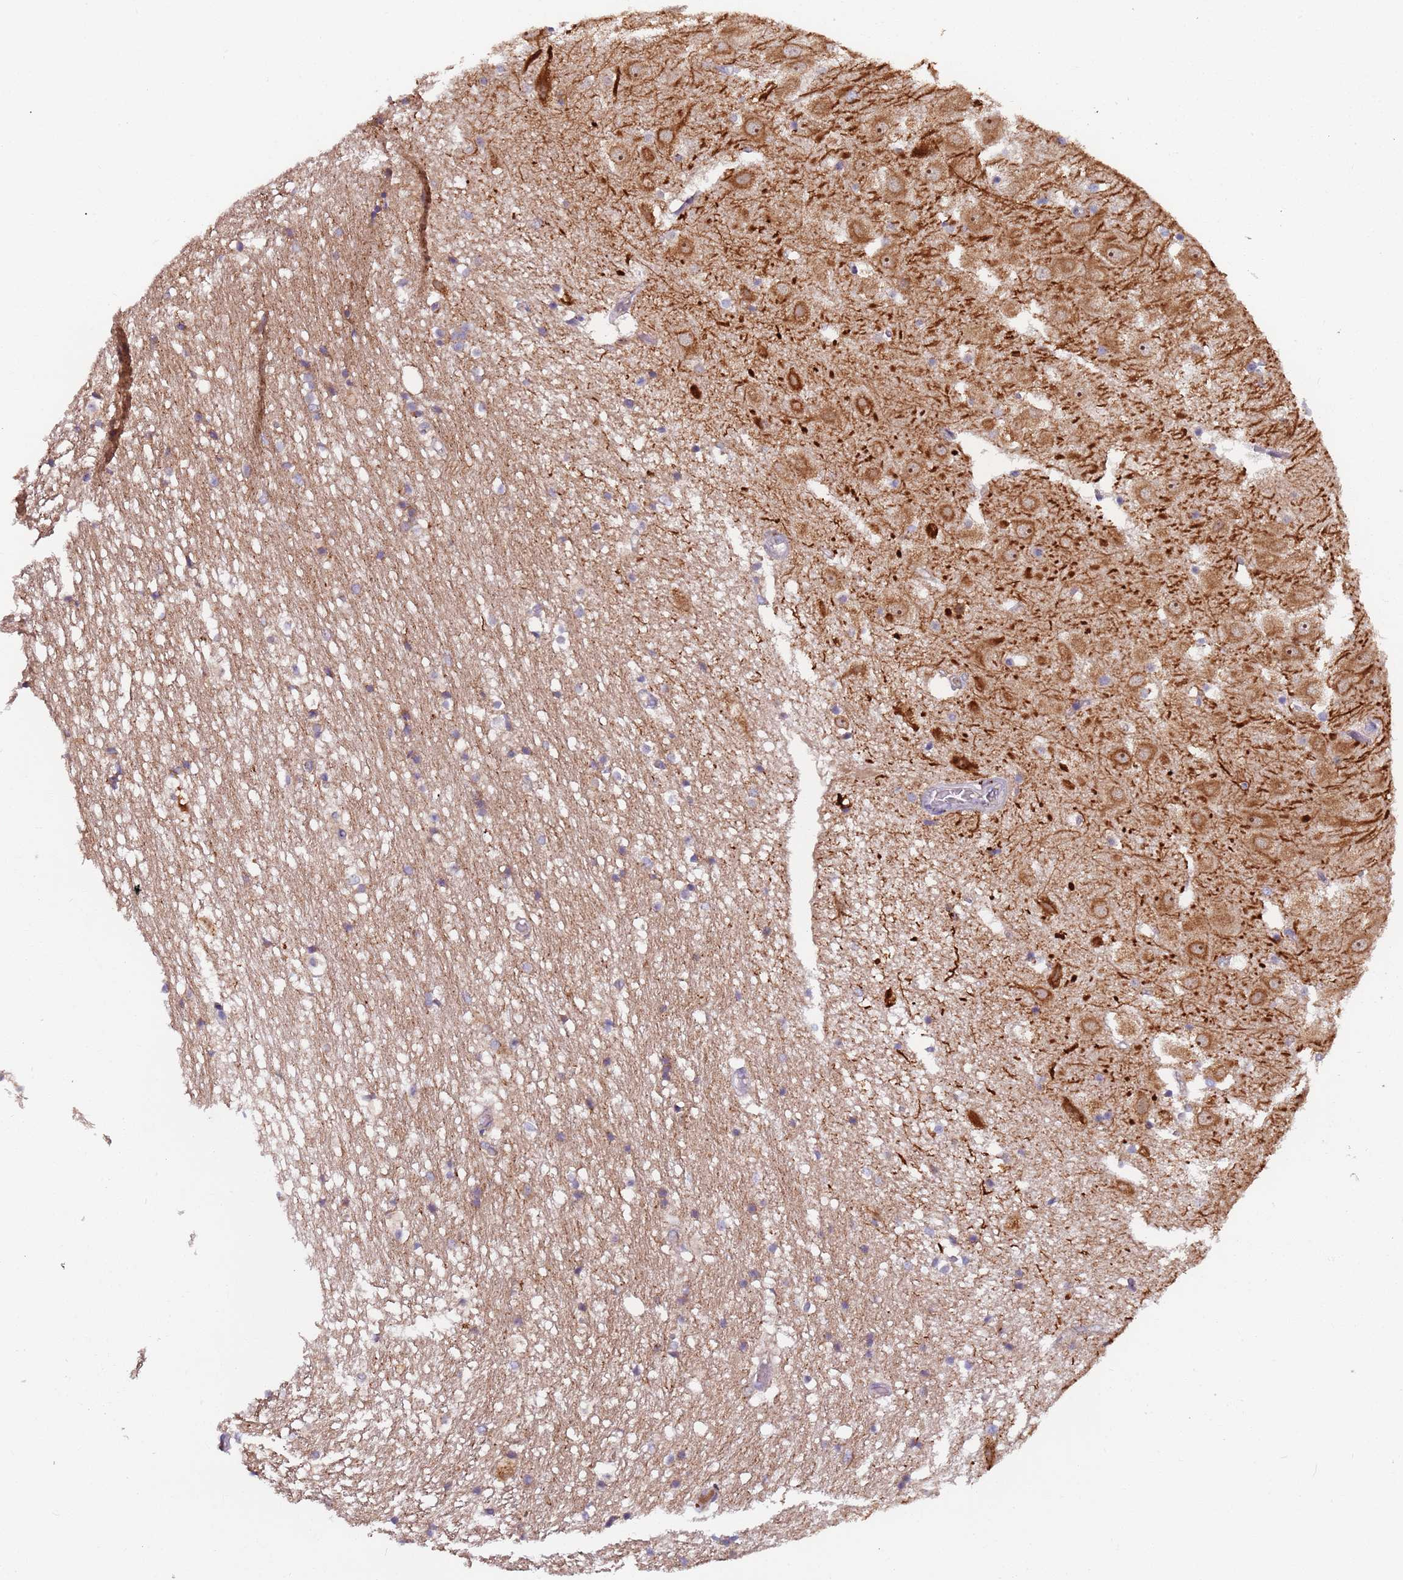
{"staining": {"intensity": "weak", "quantity": "<25%", "location": "cytoplasmic/membranous"}, "tissue": "hippocampus", "cell_type": "Glial cells", "image_type": "normal", "snomed": [{"axis": "morphology", "description": "Normal tissue, NOS"}, {"axis": "topography", "description": "Hippocampus"}], "caption": "Immunohistochemistry (IHC) image of benign human hippocampus stained for a protein (brown), which shows no staining in glial cells.", "gene": "AKTIP", "patient": {"sex": "female", "age": 52}}